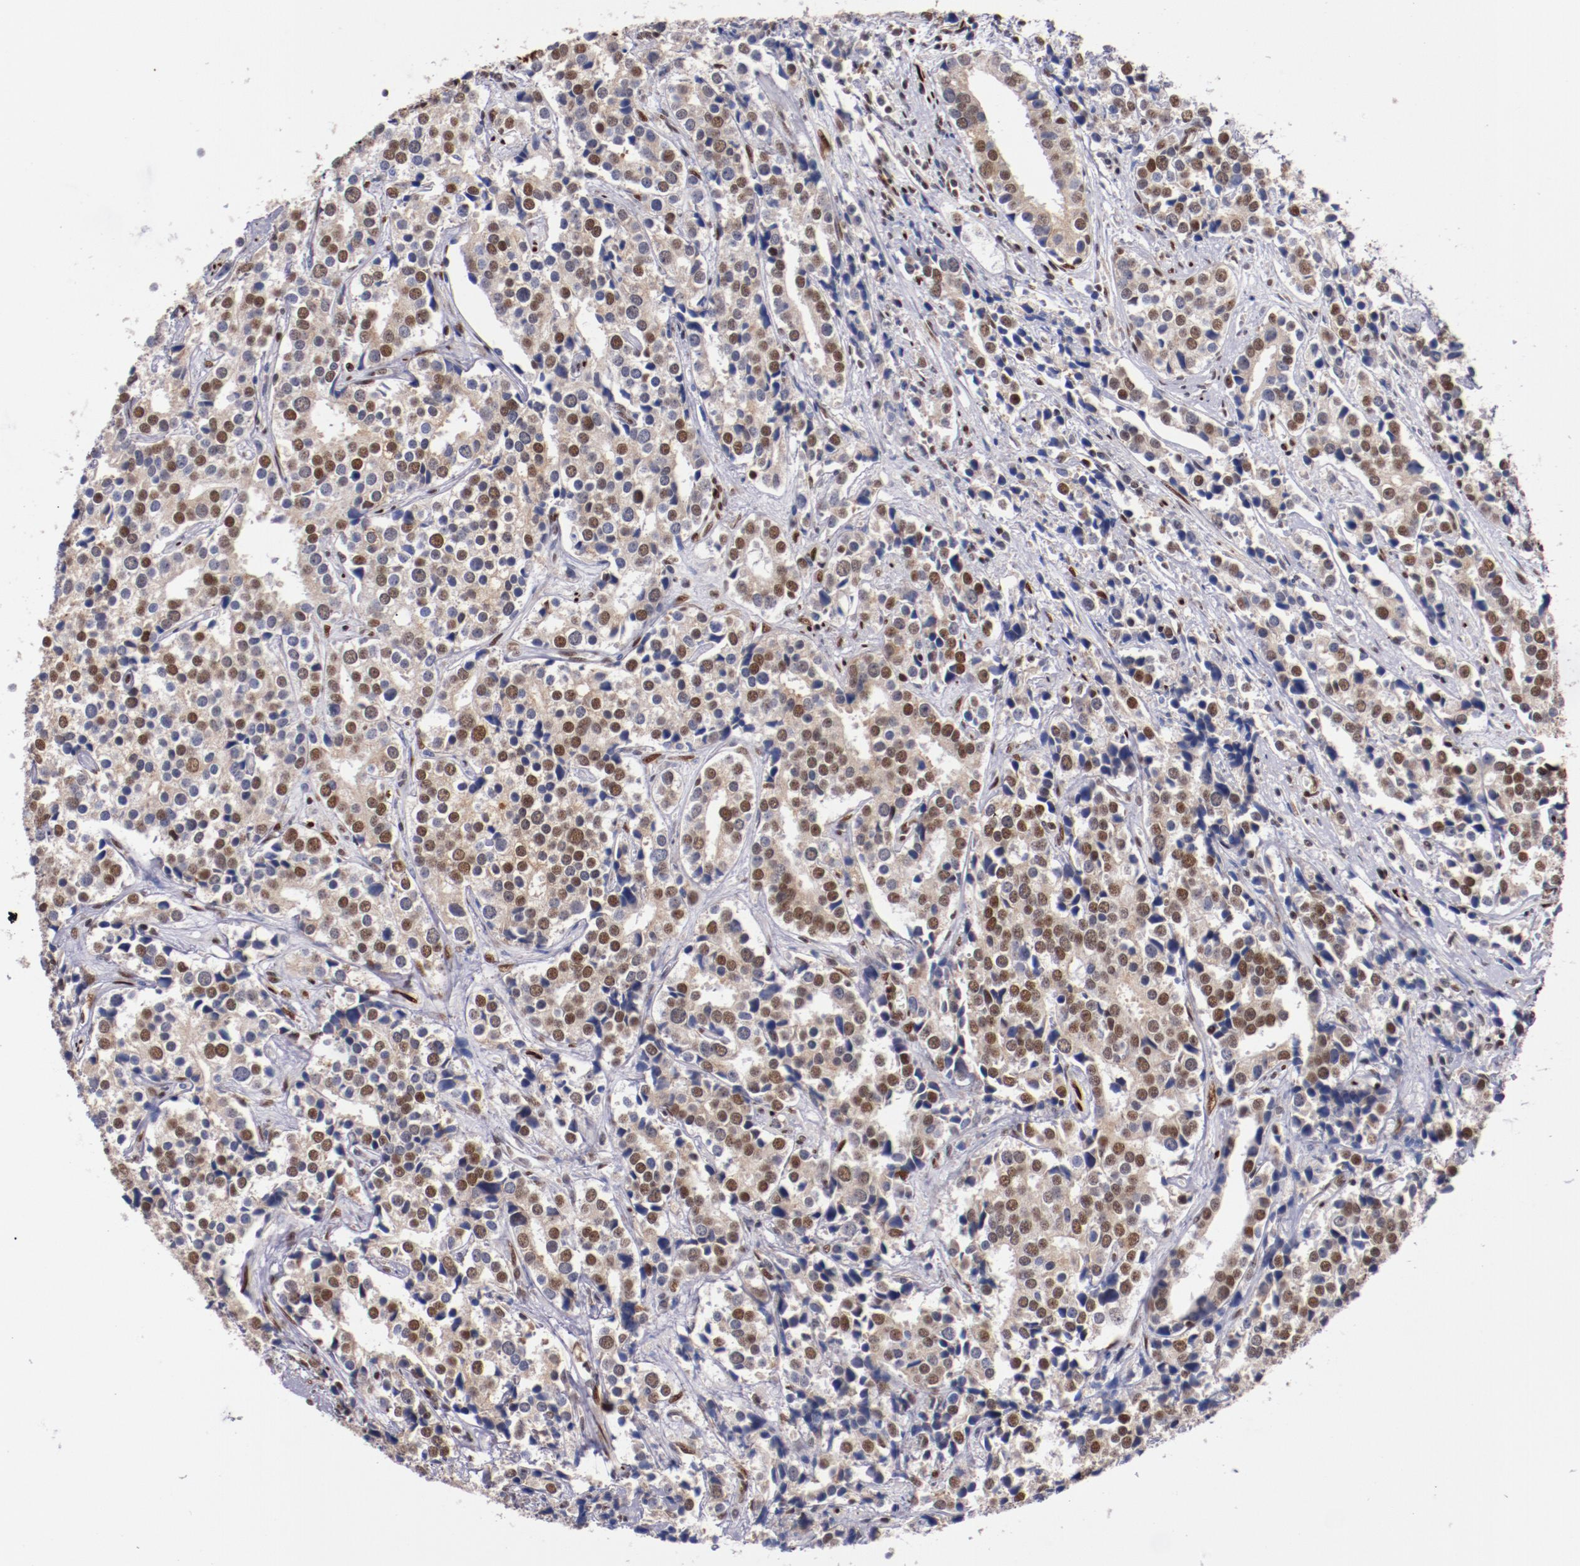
{"staining": {"intensity": "moderate", "quantity": ">75%", "location": "cytoplasmic/membranous,nuclear"}, "tissue": "prostate cancer", "cell_type": "Tumor cells", "image_type": "cancer", "snomed": [{"axis": "morphology", "description": "Adenocarcinoma, High grade"}, {"axis": "topography", "description": "Prostate"}], "caption": "An image of prostate cancer stained for a protein reveals moderate cytoplasmic/membranous and nuclear brown staining in tumor cells.", "gene": "SRF", "patient": {"sex": "male", "age": 71}}